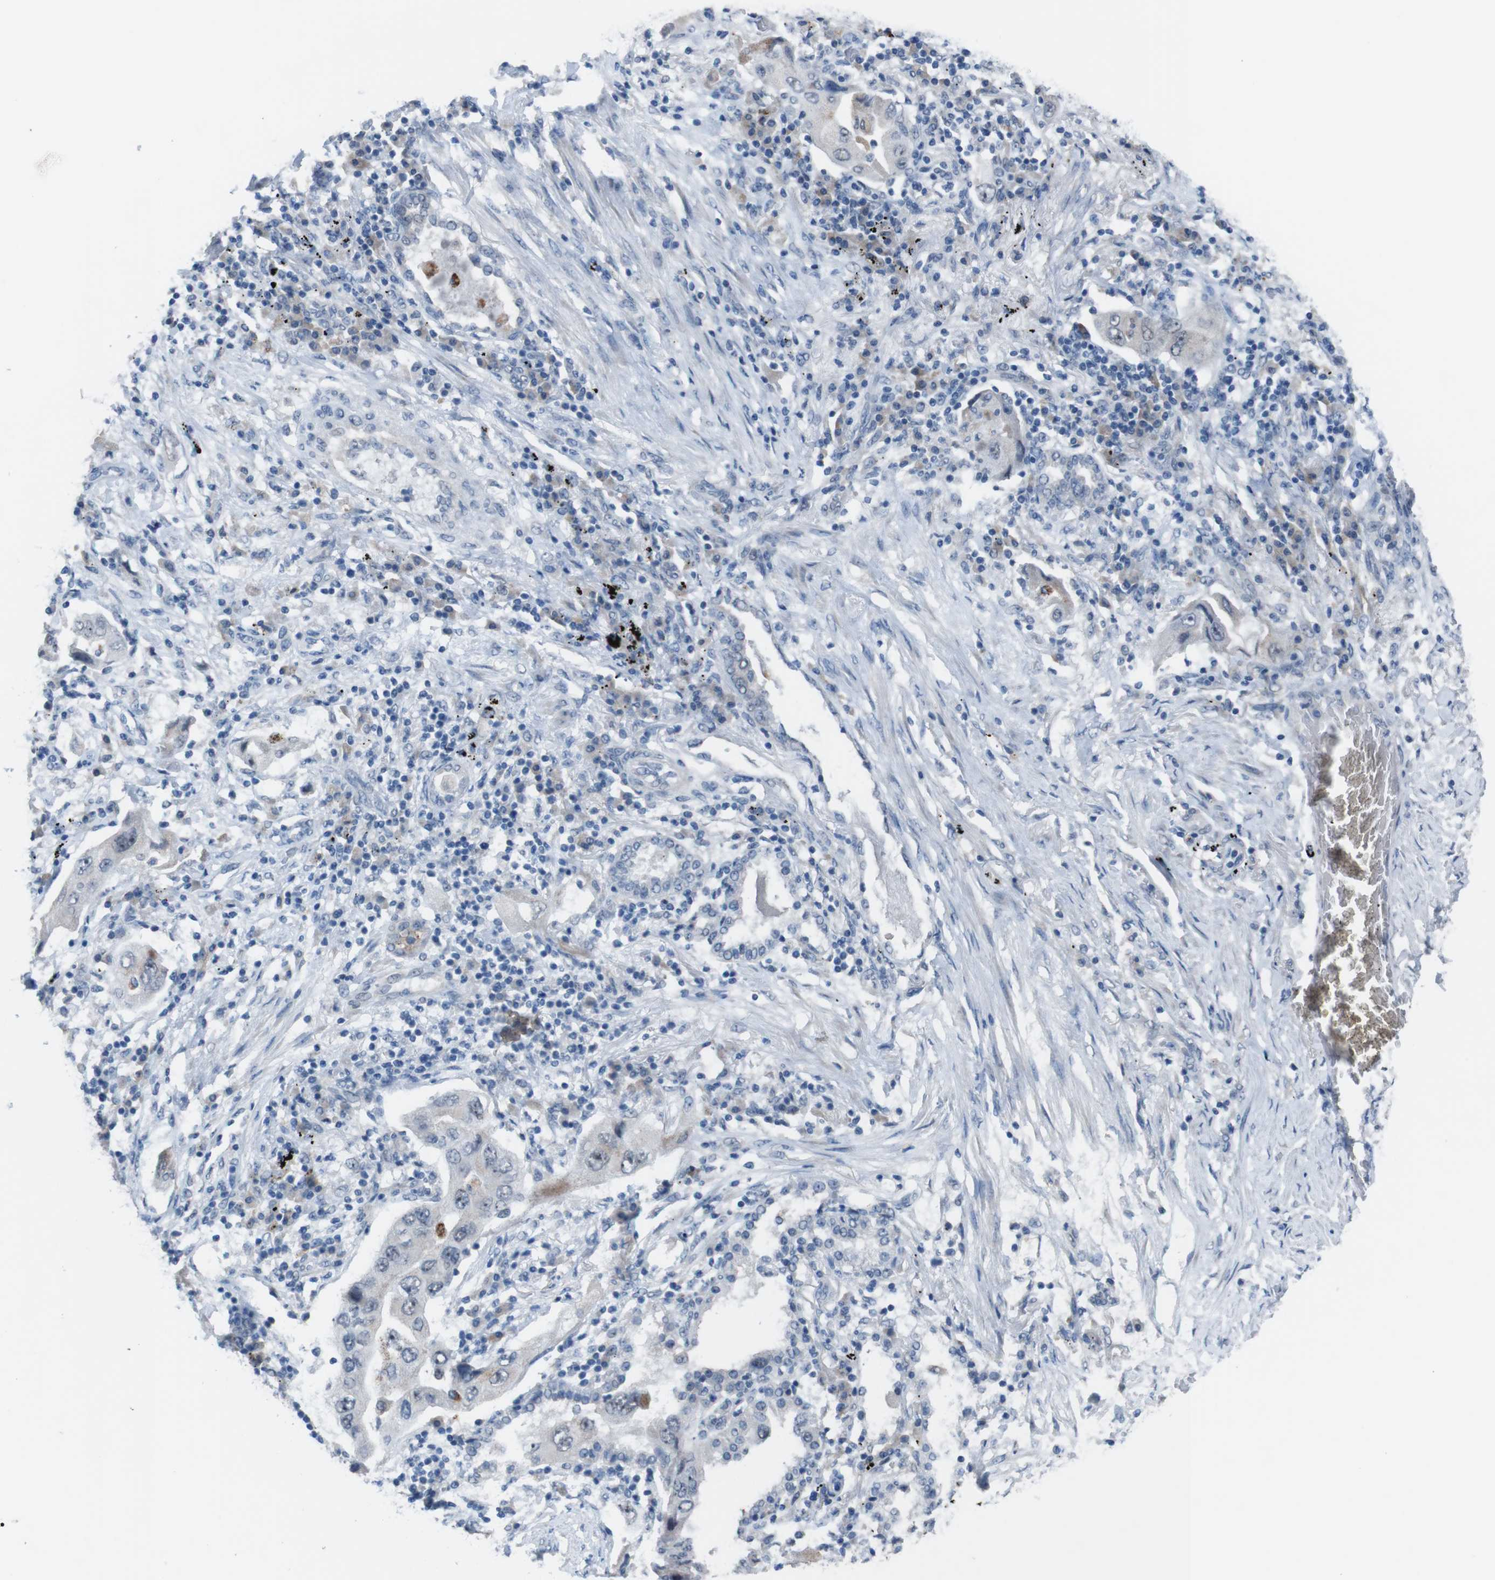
{"staining": {"intensity": "negative", "quantity": "none", "location": "none"}, "tissue": "lung cancer", "cell_type": "Tumor cells", "image_type": "cancer", "snomed": [{"axis": "morphology", "description": "Adenocarcinoma, NOS"}, {"axis": "topography", "description": "Lung"}], "caption": "A histopathology image of lung adenocarcinoma stained for a protein demonstrates no brown staining in tumor cells.", "gene": "CDH22", "patient": {"sex": "female", "age": 65}}